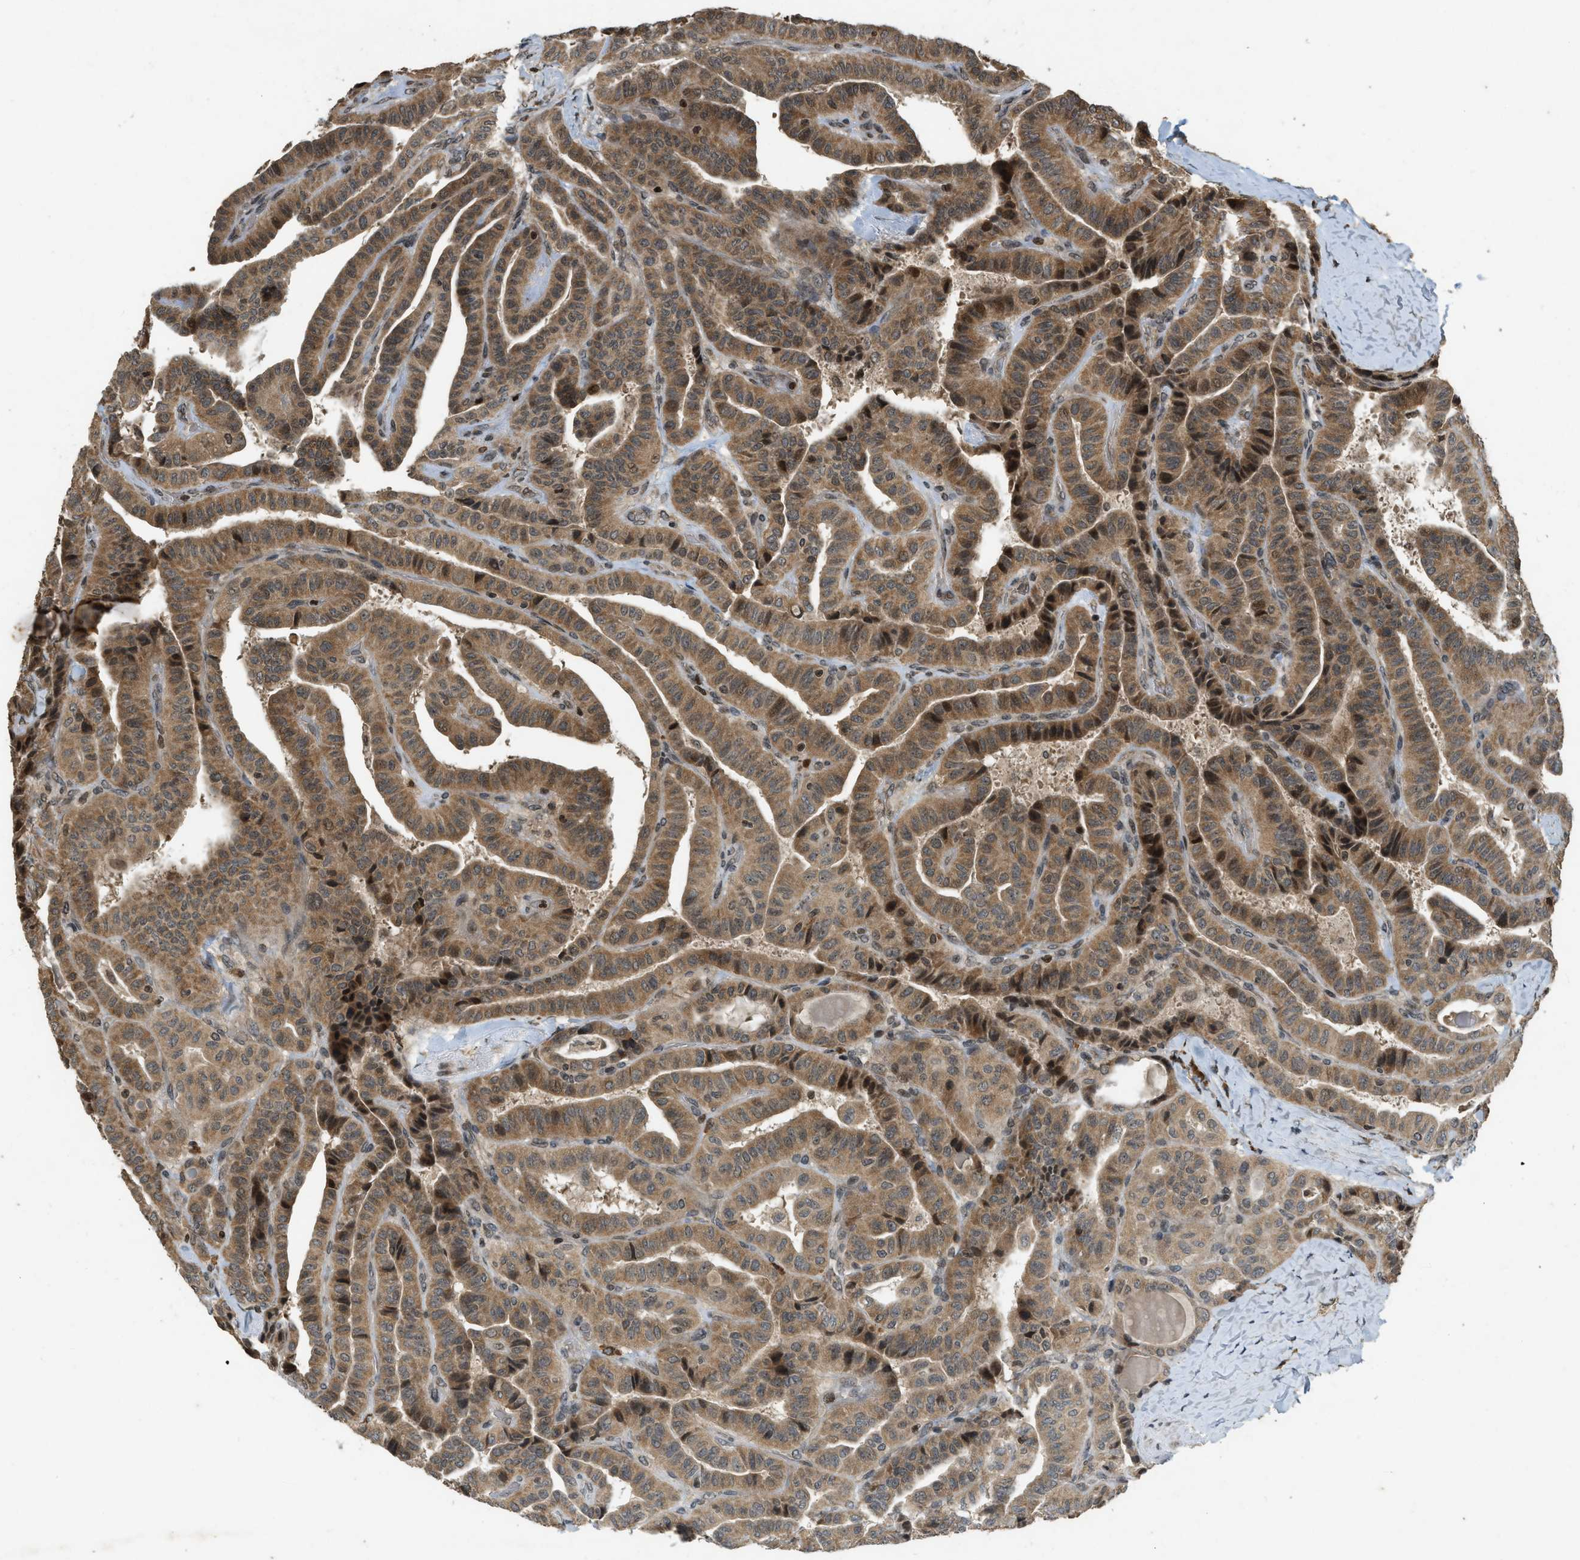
{"staining": {"intensity": "moderate", "quantity": ">75%", "location": "cytoplasmic/membranous,nuclear"}, "tissue": "thyroid cancer", "cell_type": "Tumor cells", "image_type": "cancer", "snomed": [{"axis": "morphology", "description": "Papillary adenocarcinoma, NOS"}, {"axis": "topography", "description": "Thyroid gland"}], "caption": "Immunohistochemical staining of human thyroid cancer exhibits medium levels of moderate cytoplasmic/membranous and nuclear protein positivity in about >75% of tumor cells.", "gene": "SIAH1", "patient": {"sex": "male", "age": 77}}